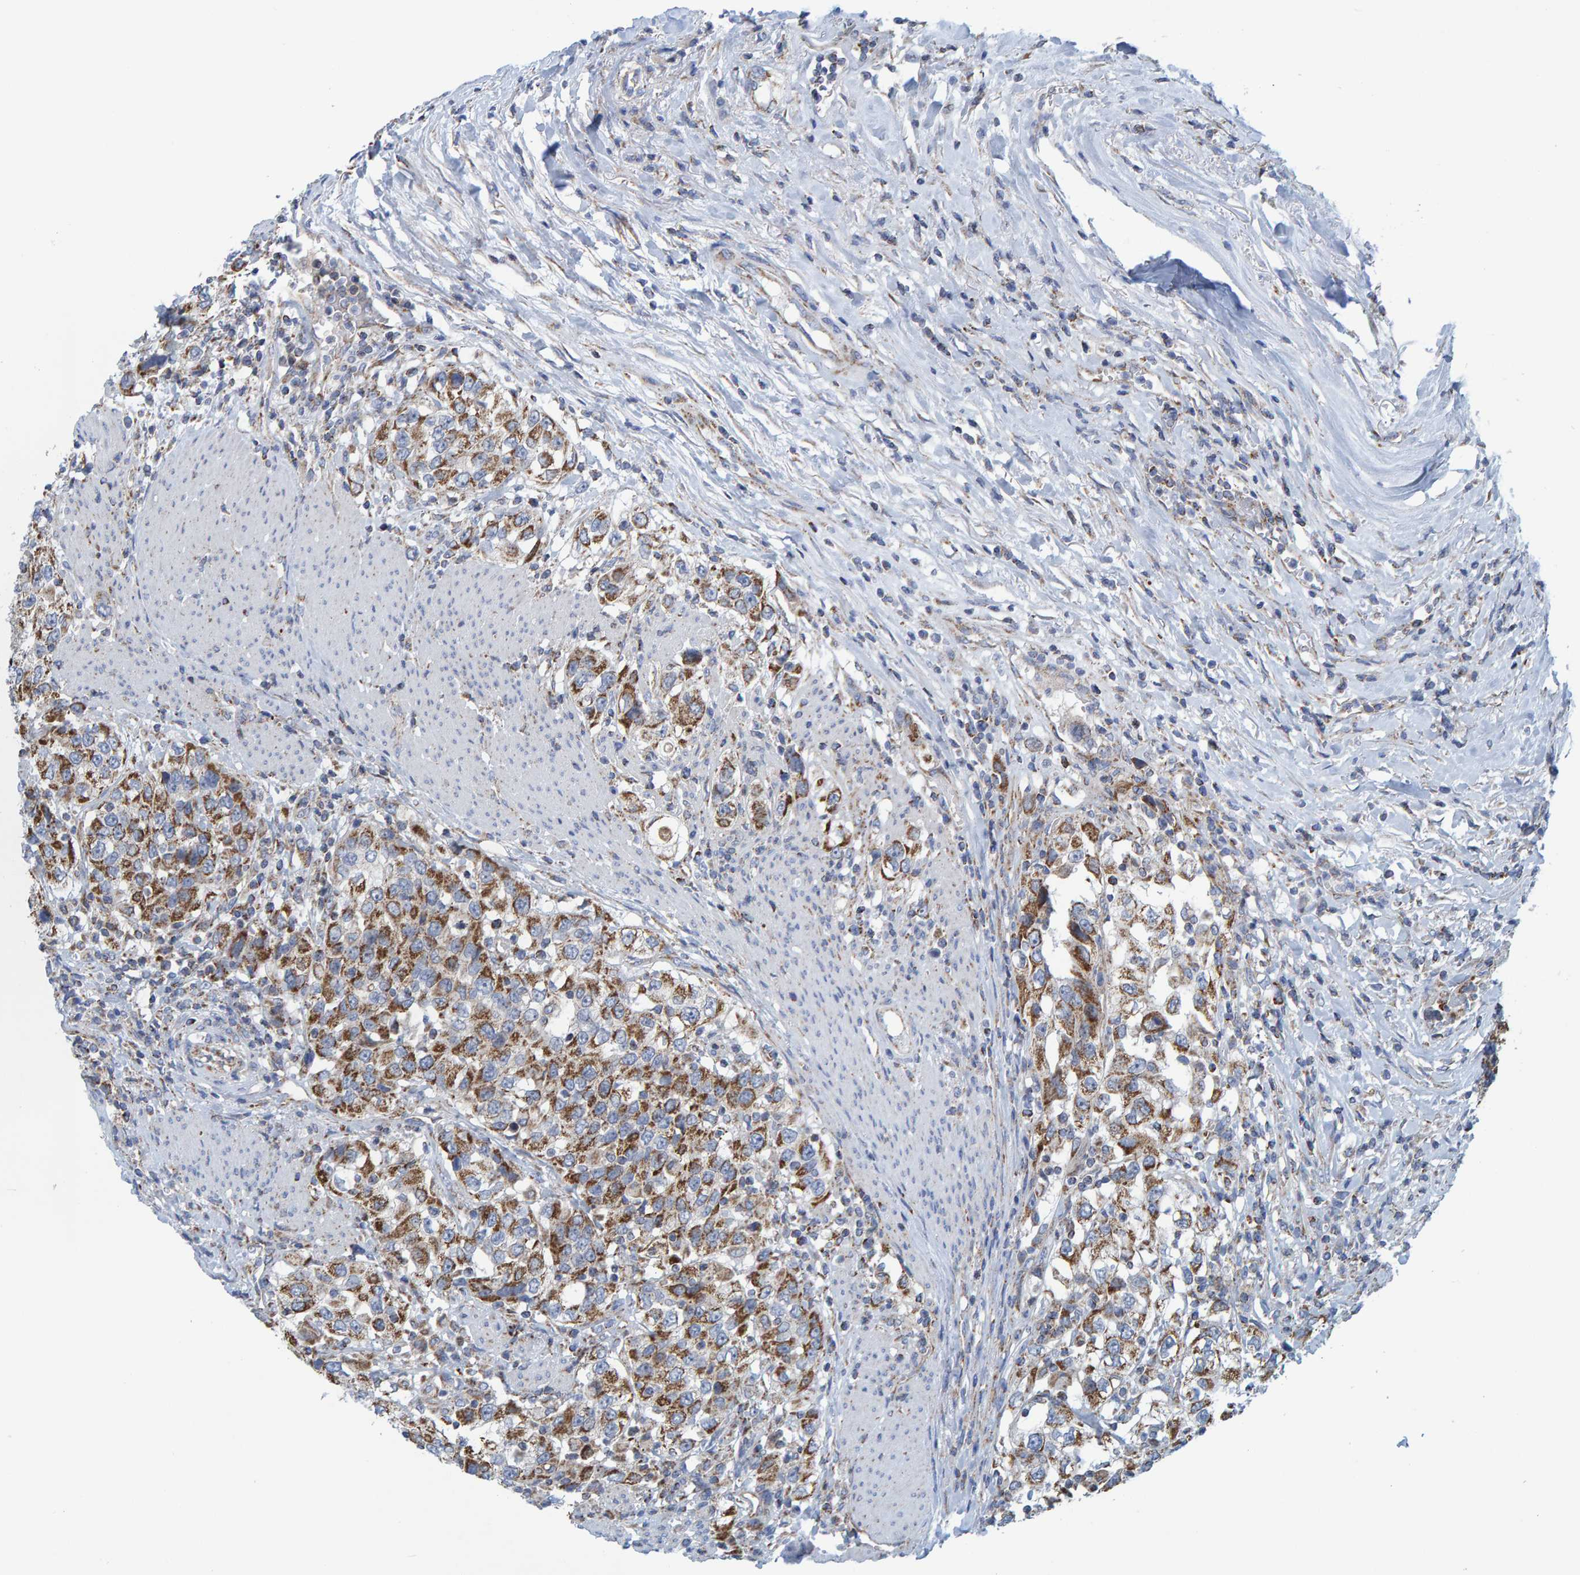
{"staining": {"intensity": "strong", "quantity": "25%-75%", "location": "cytoplasmic/membranous"}, "tissue": "urothelial cancer", "cell_type": "Tumor cells", "image_type": "cancer", "snomed": [{"axis": "morphology", "description": "Urothelial carcinoma, High grade"}, {"axis": "topography", "description": "Urinary bladder"}], "caption": "IHC image of high-grade urothelial carcinoma stained for a protein (brown), which exhibits high levels of strong cytoplasmic/membranous expression in about 25%-75% of tumor cells.", "gene": "MRPS7", "patient": {"sex": "female", "age": 80}}